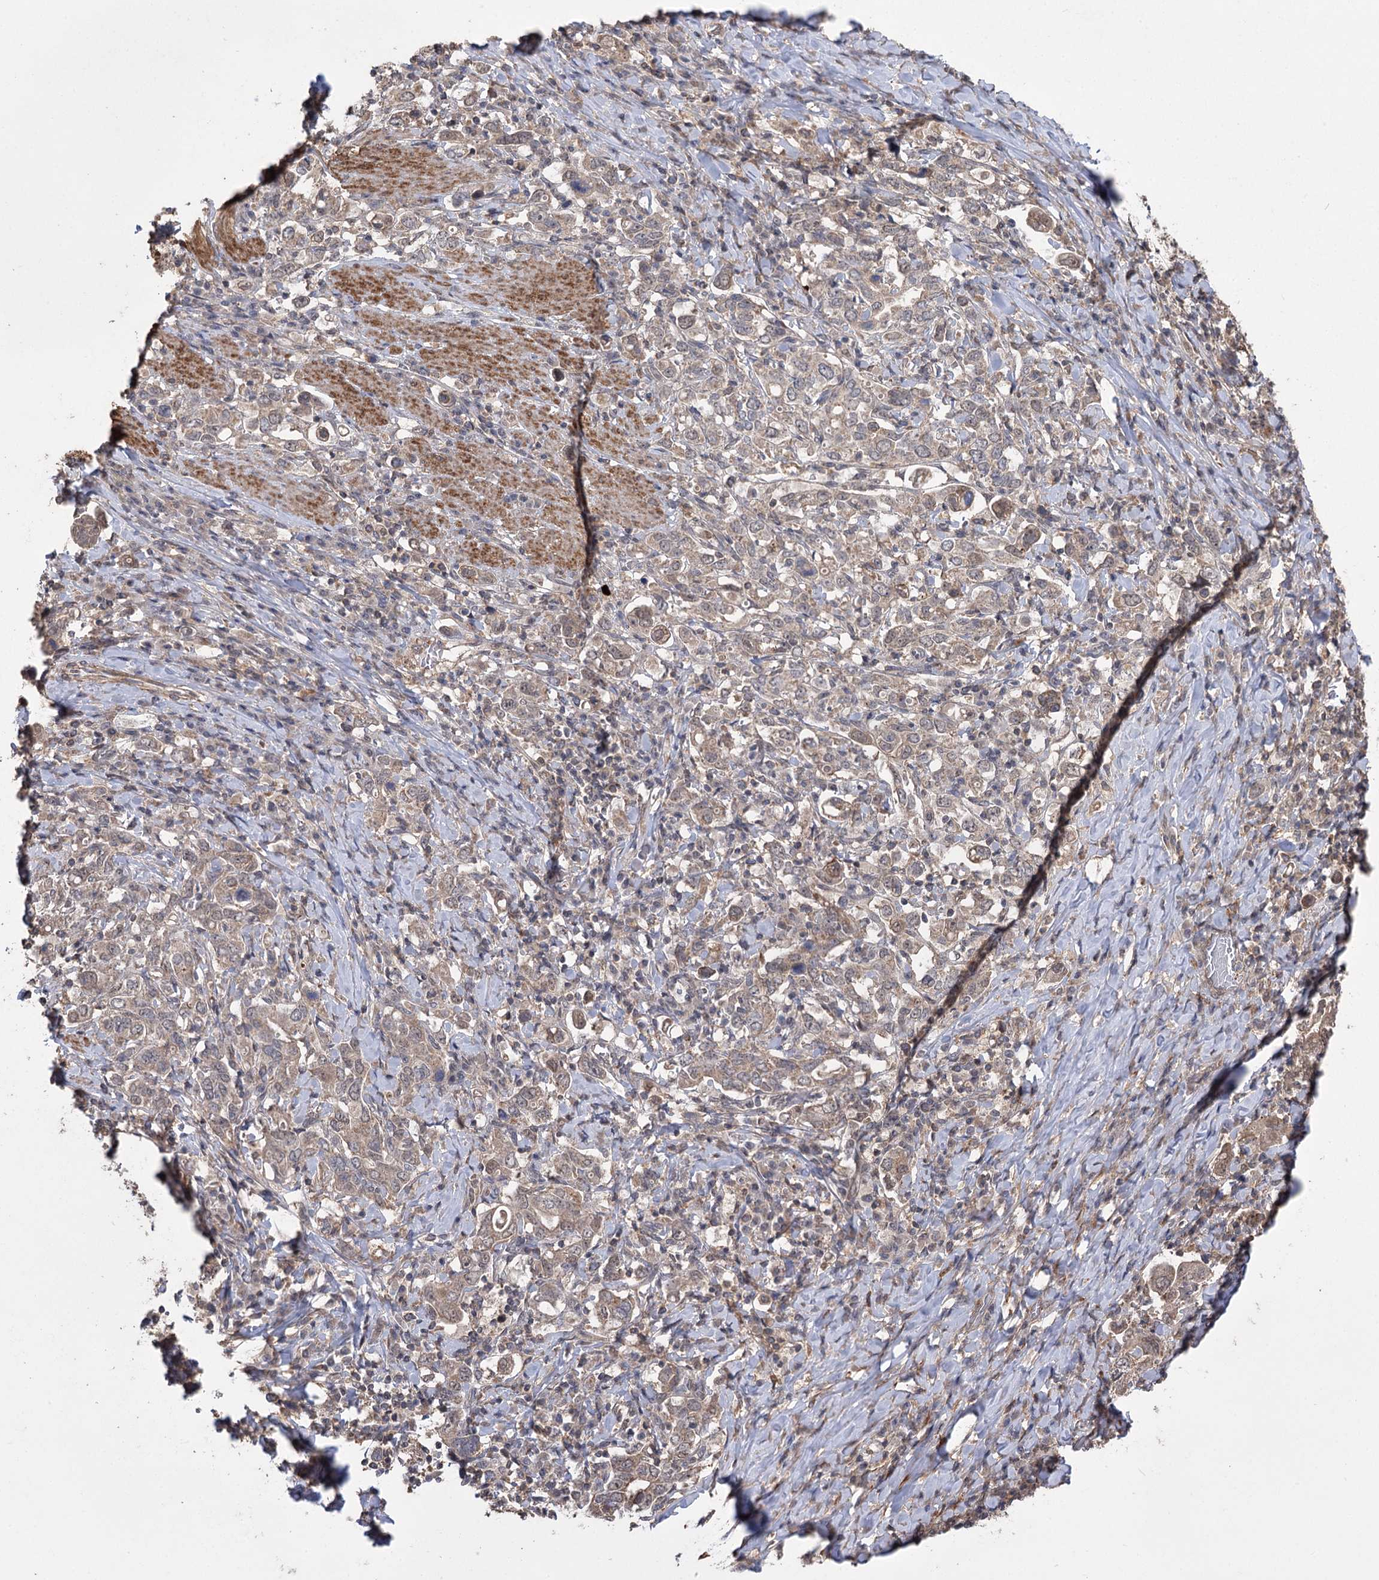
{"staining": {"intensity": "moderate", "quantity": ">75%", "location": "cytoplasmic/membranous"}, "tissue": "stomach cancer", "cell_type": "Tumor cells", "image_type": "cancer", "snomed": [{"axis": "morphology", "description": "Adenocarcinoma, NOS"}, {"axis": "topography", "description": "Stomach, upper"}], "caption": "Stomach cancer stained for a protein reveals moderate cytoplasmic/membranous positivity in tumor cells. The protein of interest is stained brown, and the nuclei are stained in blue (DAB IHC with brightfield microscopy, high magnification).", "gene": "TENM2", "patient": {"sex": "male", "age": 62}}